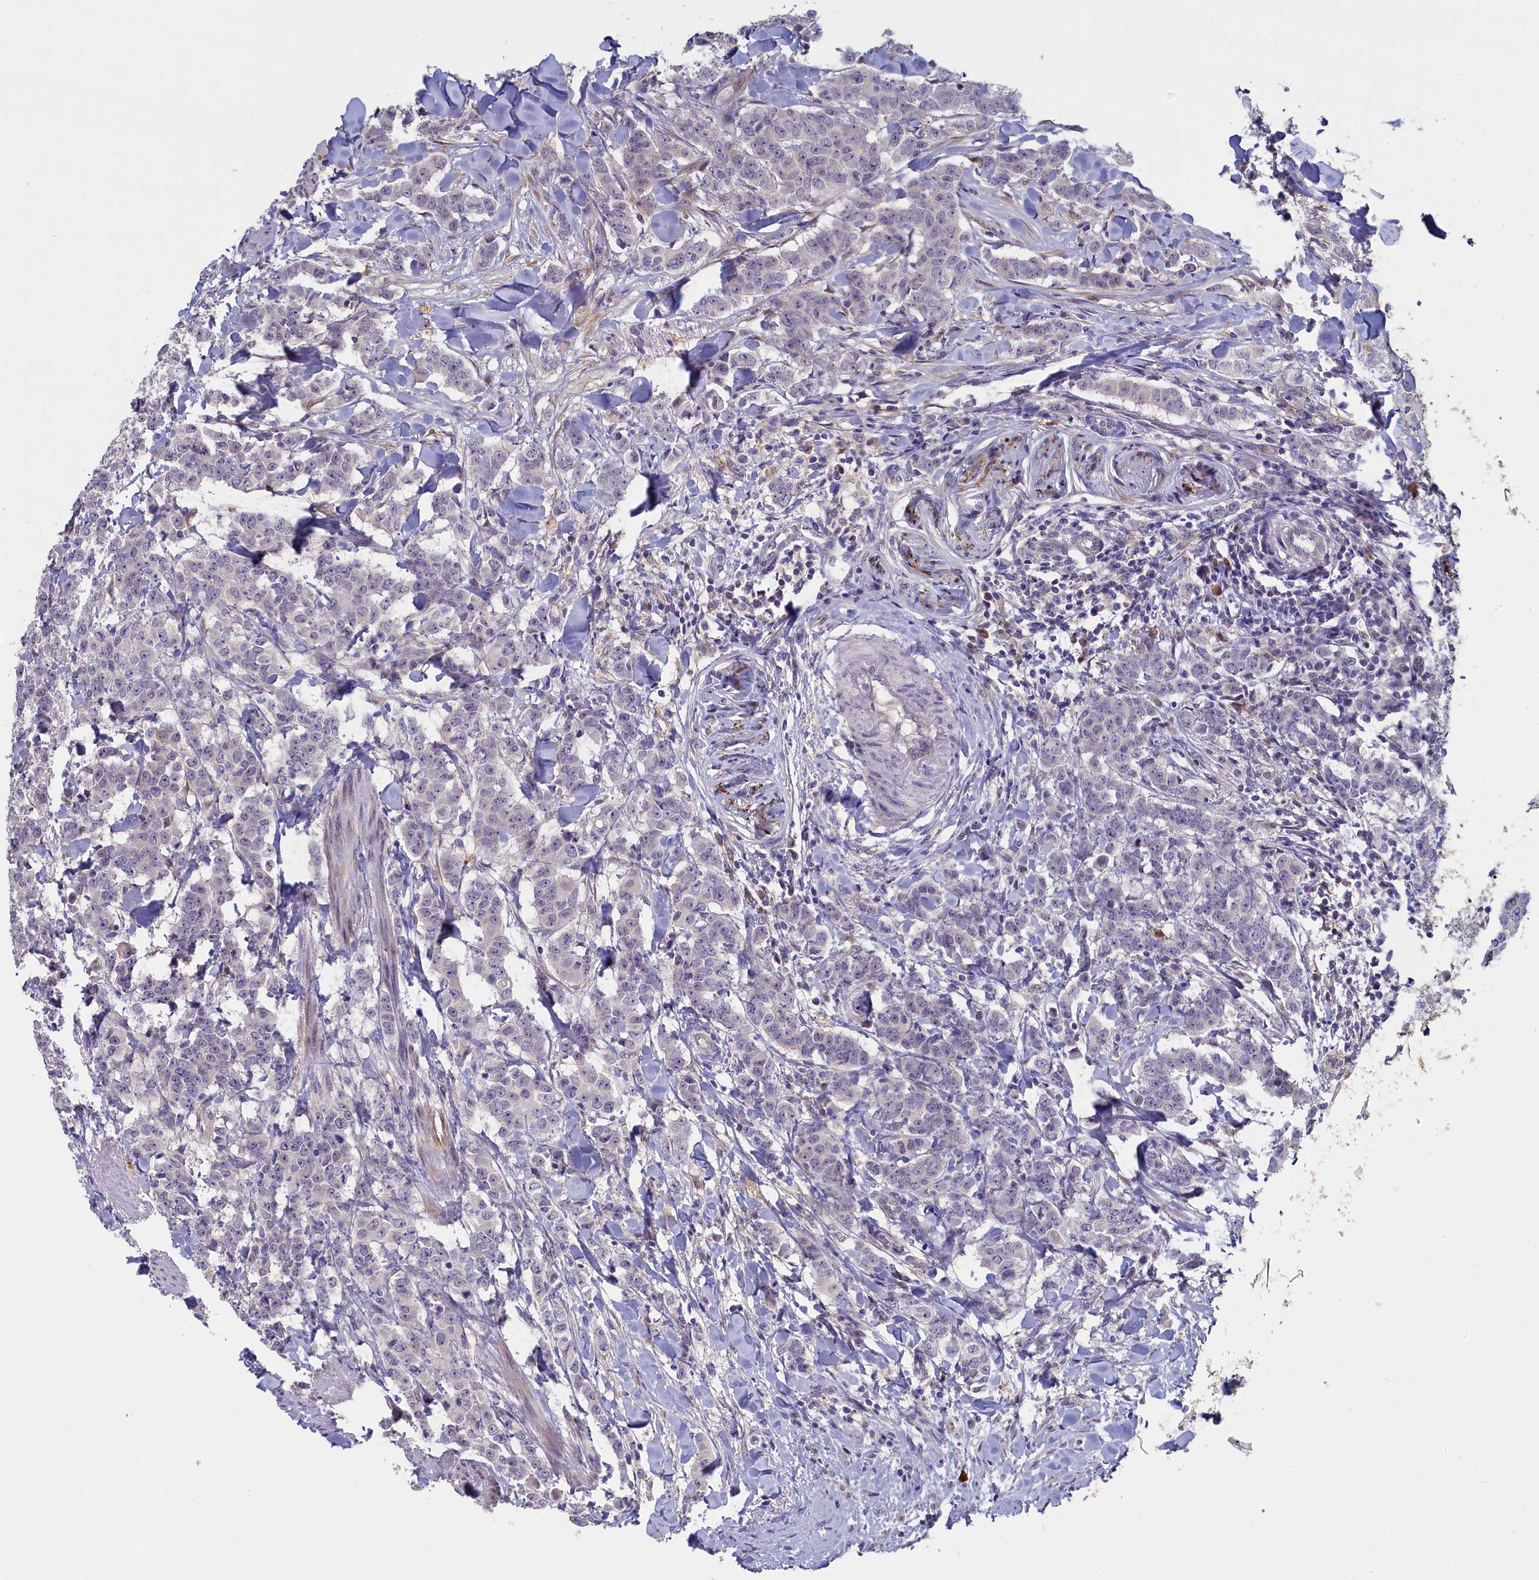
{"staining": {"intensity": "negative", "quantity": "none", "location": "none"}, "tissue": "breast cancer", "cell_type": "Tumor cells", "image_type": "cancer", "snomed": [{"axis": "morphology", "description": "Duct carcinoma"}, {"axis": "topography", "description": "Breast"}], "caption": "A histopathology image of human breast cancer is negative for staining in tumor cells. (Stains: DAB (3,3'-diaminobenzidine) immunohistochemistry (IHC) with hematoxylin counter stain, Microscopy: brightfield microscopy at high magnification).", "gene": "UCHL3", "patient": {"sex": "female", "age": 40}}